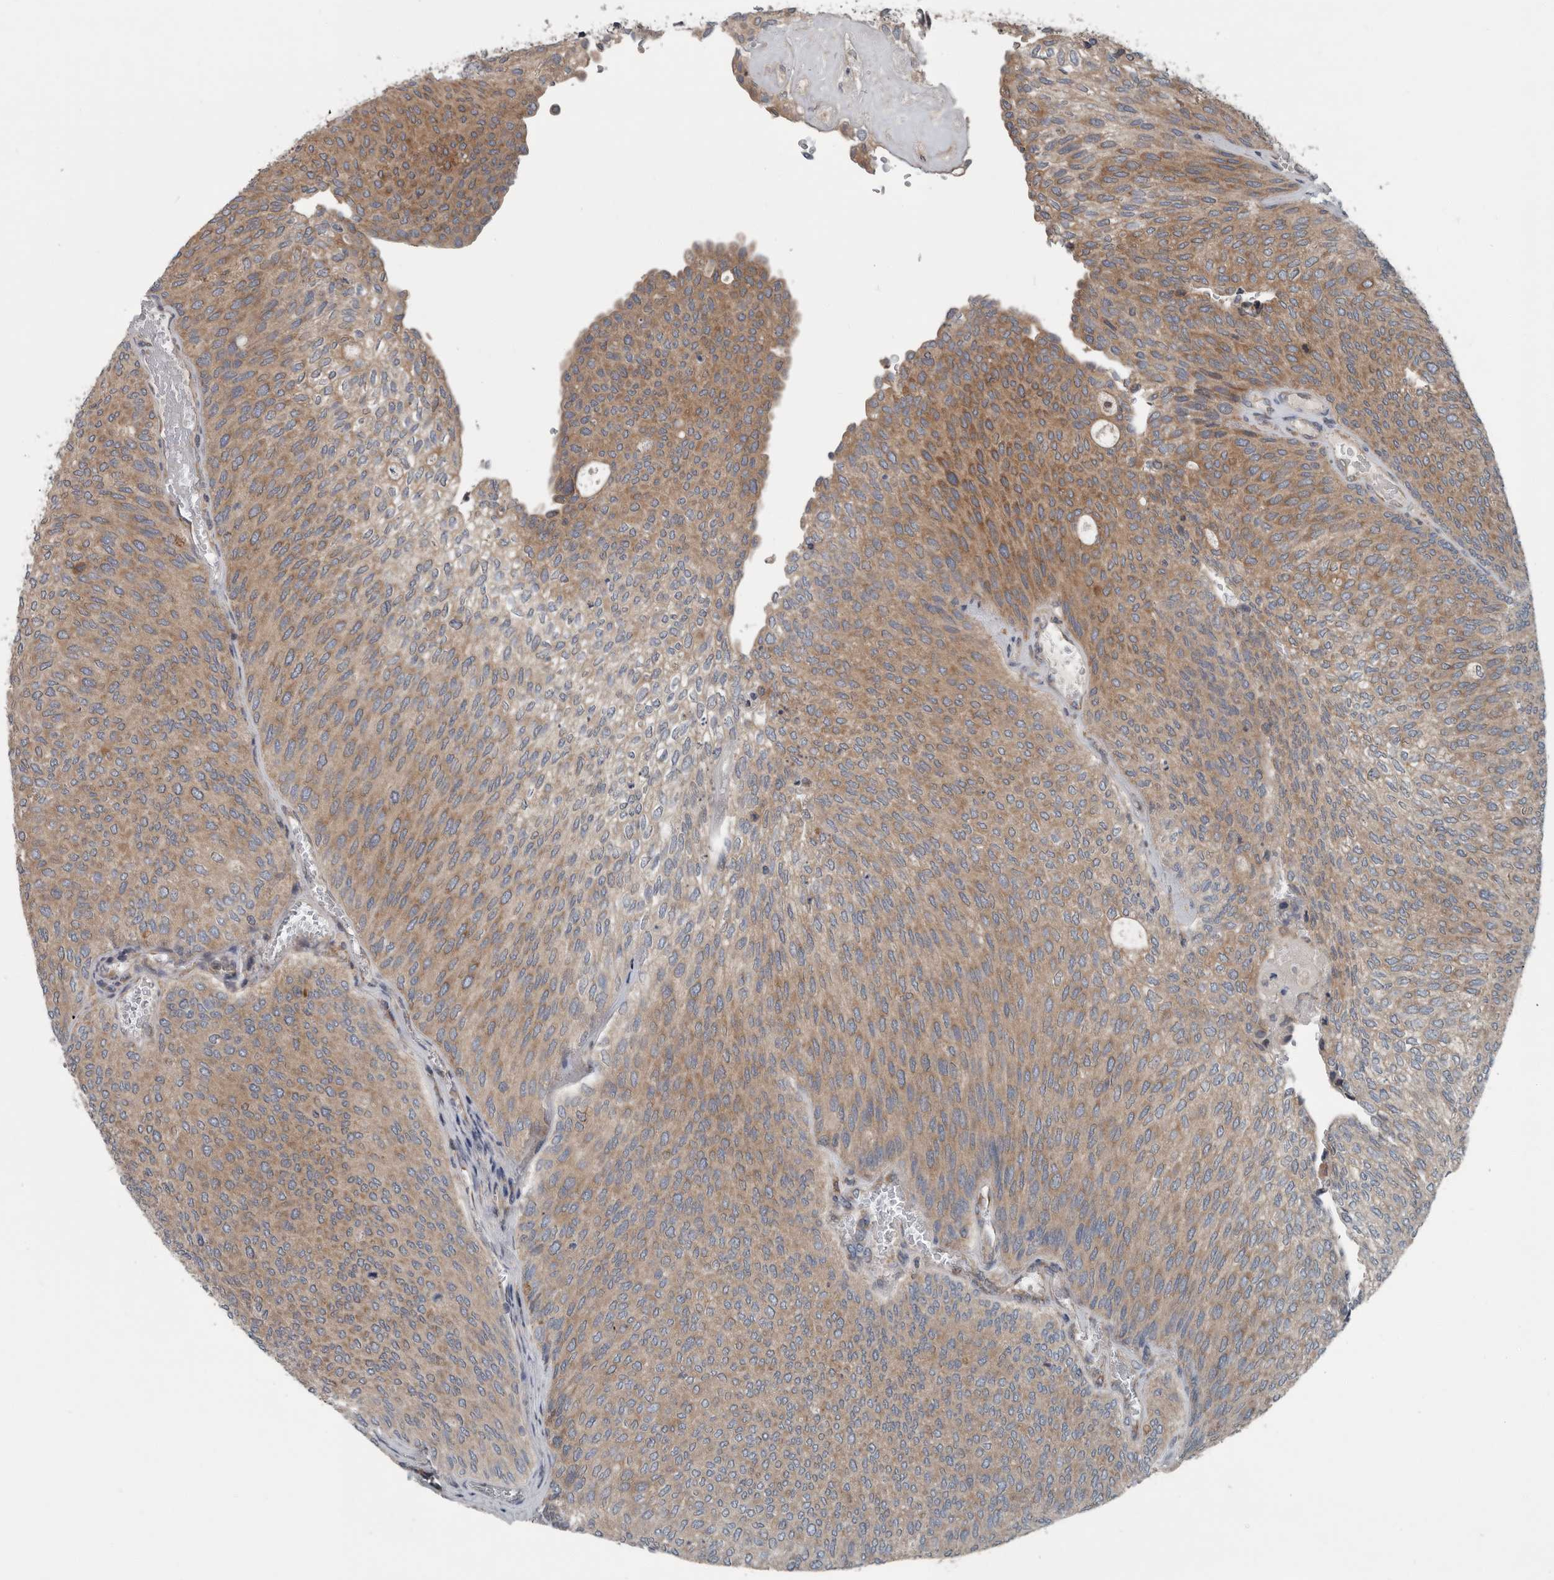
{"staining": {"intensity": "moderate", "quantity": ">75%", "location": "cytoplasmic/membranous"}, "tissue": "urothelial cancer", "cell_type": "Tumor cells", "image_type": "cancer", "snomed": [{"axis": "morphology", "description": "Urothelial carcinoma, Low grade"}, {"axis": "topography", "description": "Urinary bladder"}], "caption": "This photomicrograph reveals immunohistochemistry (IHC) staining of human urothelial carcinoma (low-grade), with medium moderate cytoplasmic/membranous expression in approximately >75% of tumor cells.", "gene": "TMEM199", "patient": {"sex": "female", "age": 79}}